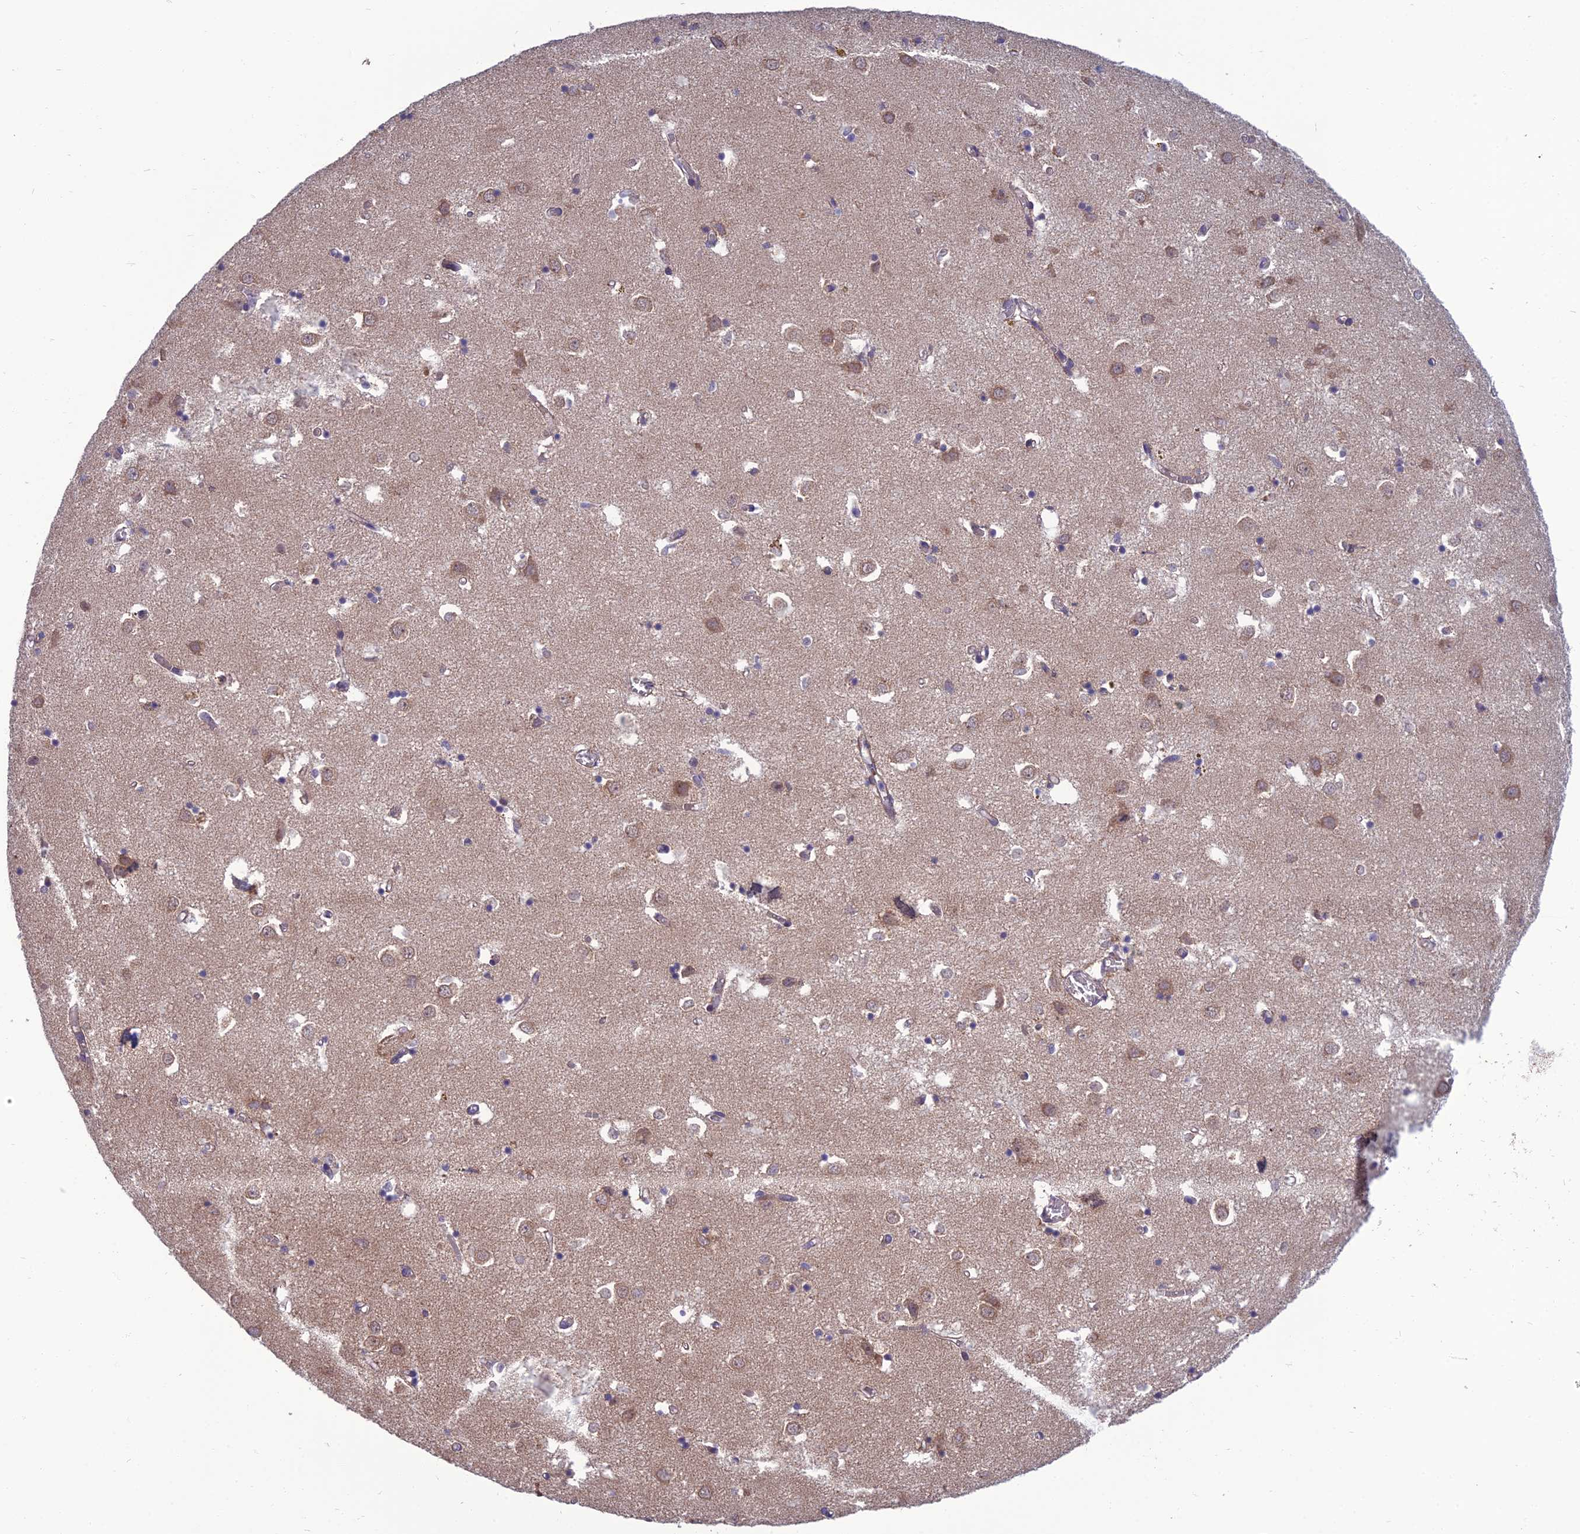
{"staining": {"intensity": "negative", "quantity": "none", "location": "none"}, "tissue": "caudate", "cell_type": "Glial cells", "image_type": "normal", "snomed": [{"axis": "morphology", "description": "Normal tissue, NOS"}, {"axis": "topography", "description": "Lateral ventricle wall"}], "caption": "High power microscopy image of an immunohistochemistry image of benign caudate, revealing no significant positivity in glial cells.", "gene": "GIPC1", "patient": {"sex": "male", "age": 70}}